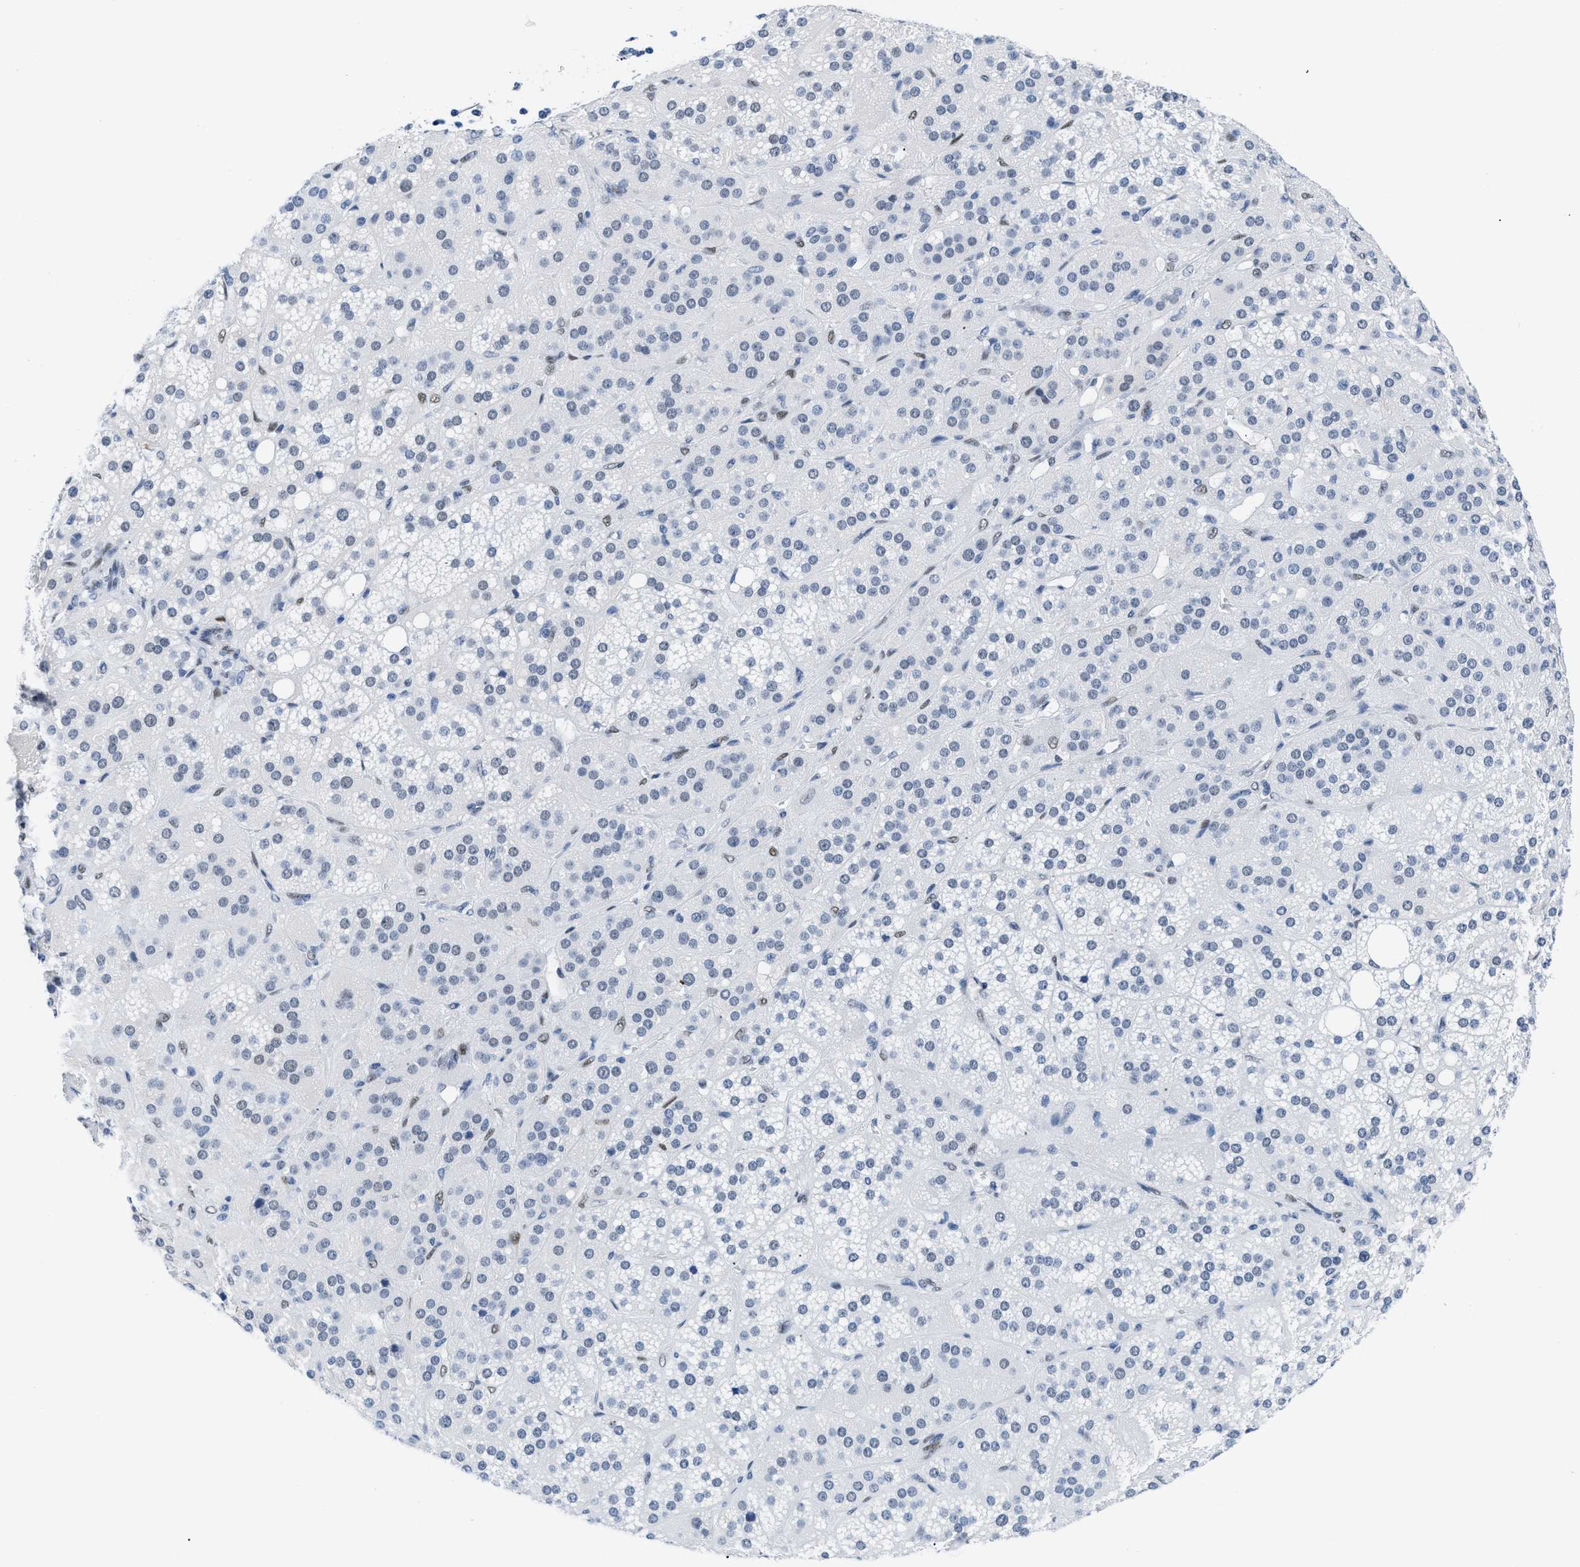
{"staining": {"intensity": "moderate", "quantity": "<25%", "location": "nuclear"}, "tissue": "adrenal gland", "cell_type": "Glandular cells", "image_type": "normal", "snomed": [{"axis": "morphology", "description": "Normal tissue, NOS"}, {"axis": "topography", "description": "Adrenal gland"}], "caption": "Protein positivity by IHC exhibits moderate nuclear staining in approximately <25% of glandular cells in normal adrenal gland. (Brightfield microscopy of DAB IHC at high magnification).", "gene": "CTBP1", "patient": {"sex": "female", "age": 59}}